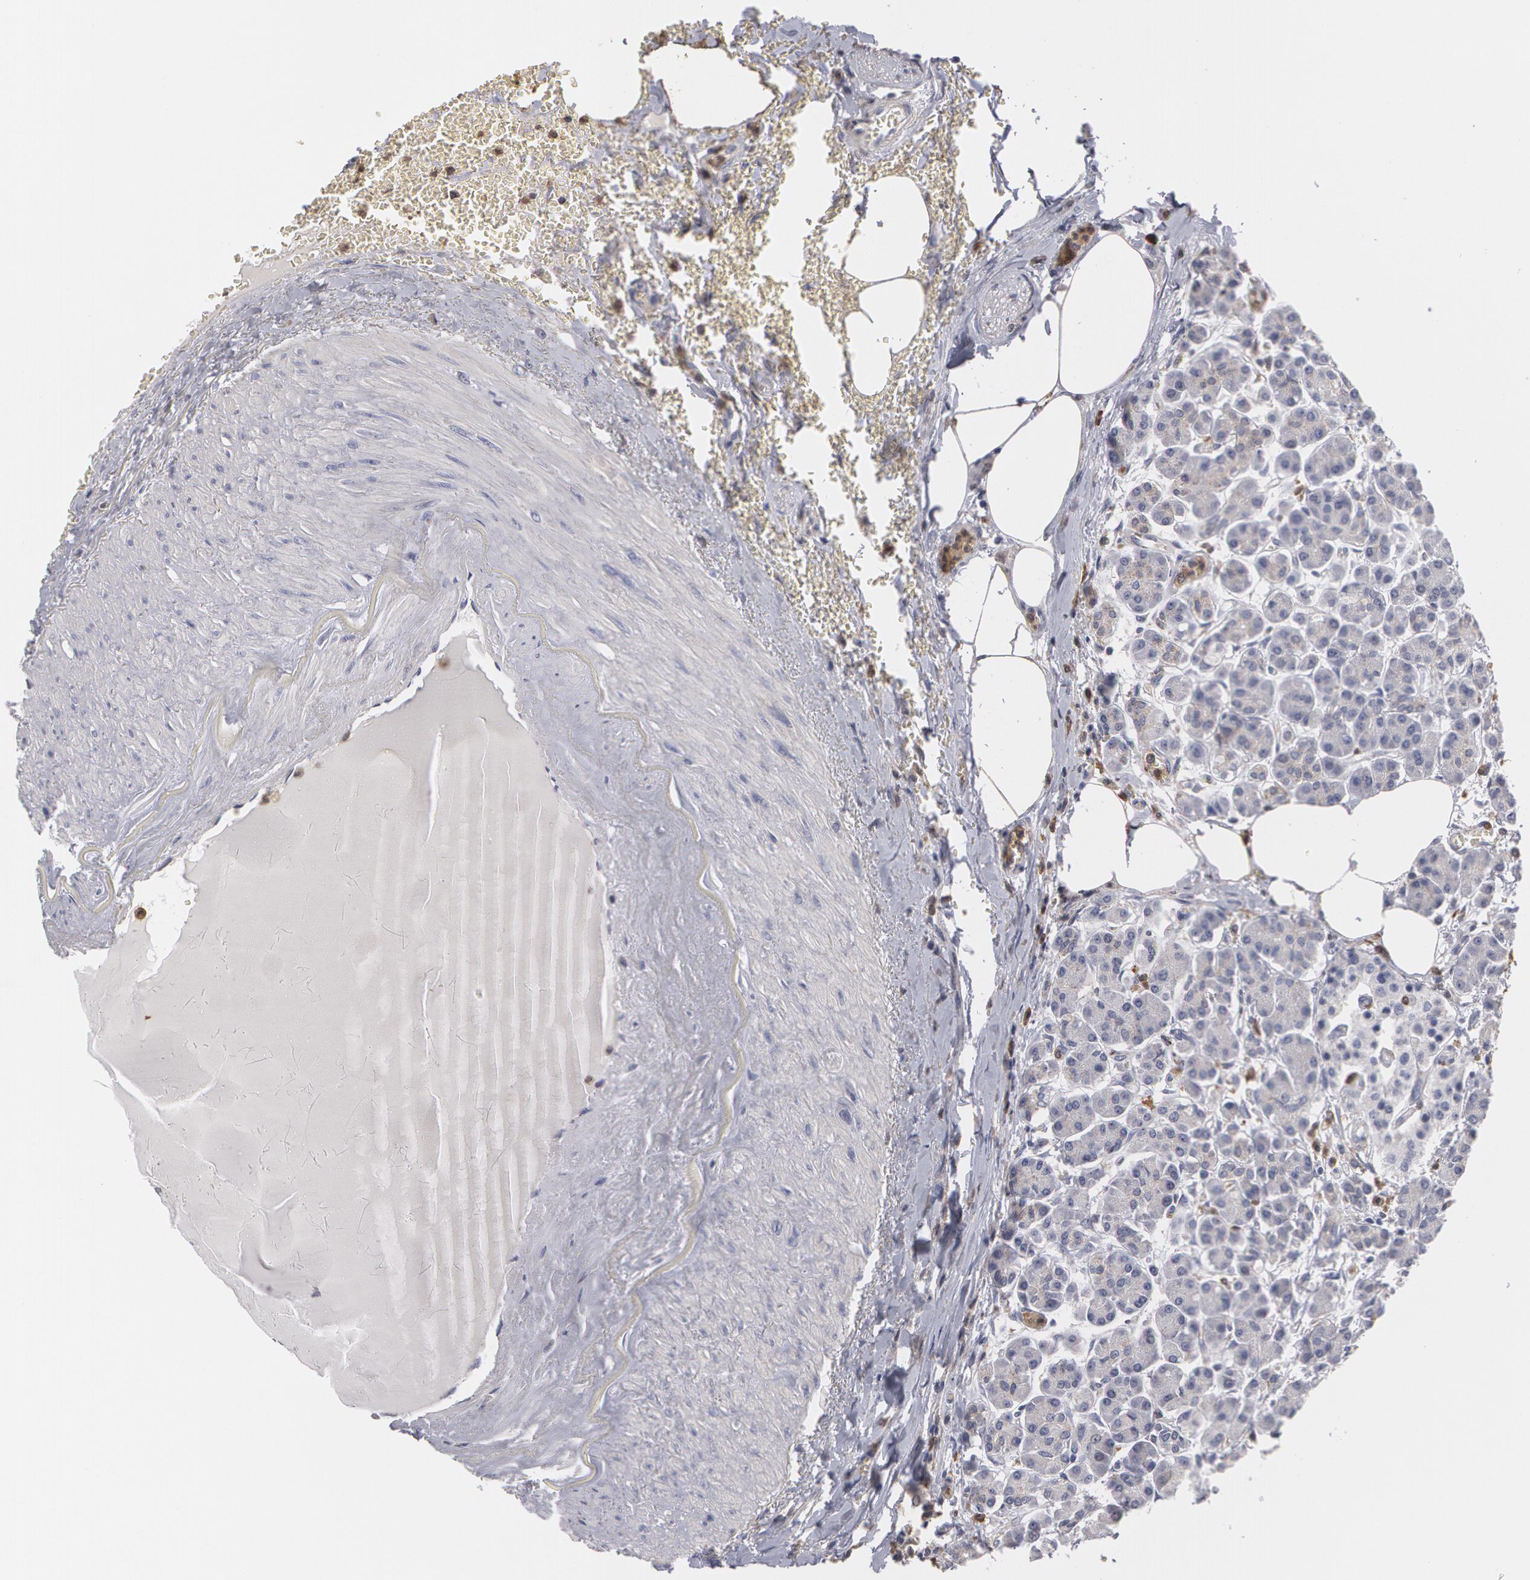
{"staining": {"intensity": "weak", "quantity": "25%-75%", "location": "cytoplasmic/membranous"}, "tissue": "pancreas", "cell_type": "Exocrine glandular cells", "image_type": "normal", "snomed": [{"axis": "morphology", "description": "Normal tissue, NOS"}, {"axis": "topography", "description": "Pancreas"}], "caption": "Weak cytoplasmic/membranous expression for a protein is identified in about 25%-75% of exocrine glandular cells of normal pancreas using immunohistochemistry (IHC).", "gene": "CAT", "patient": {"sex": "female", "age": 73}}